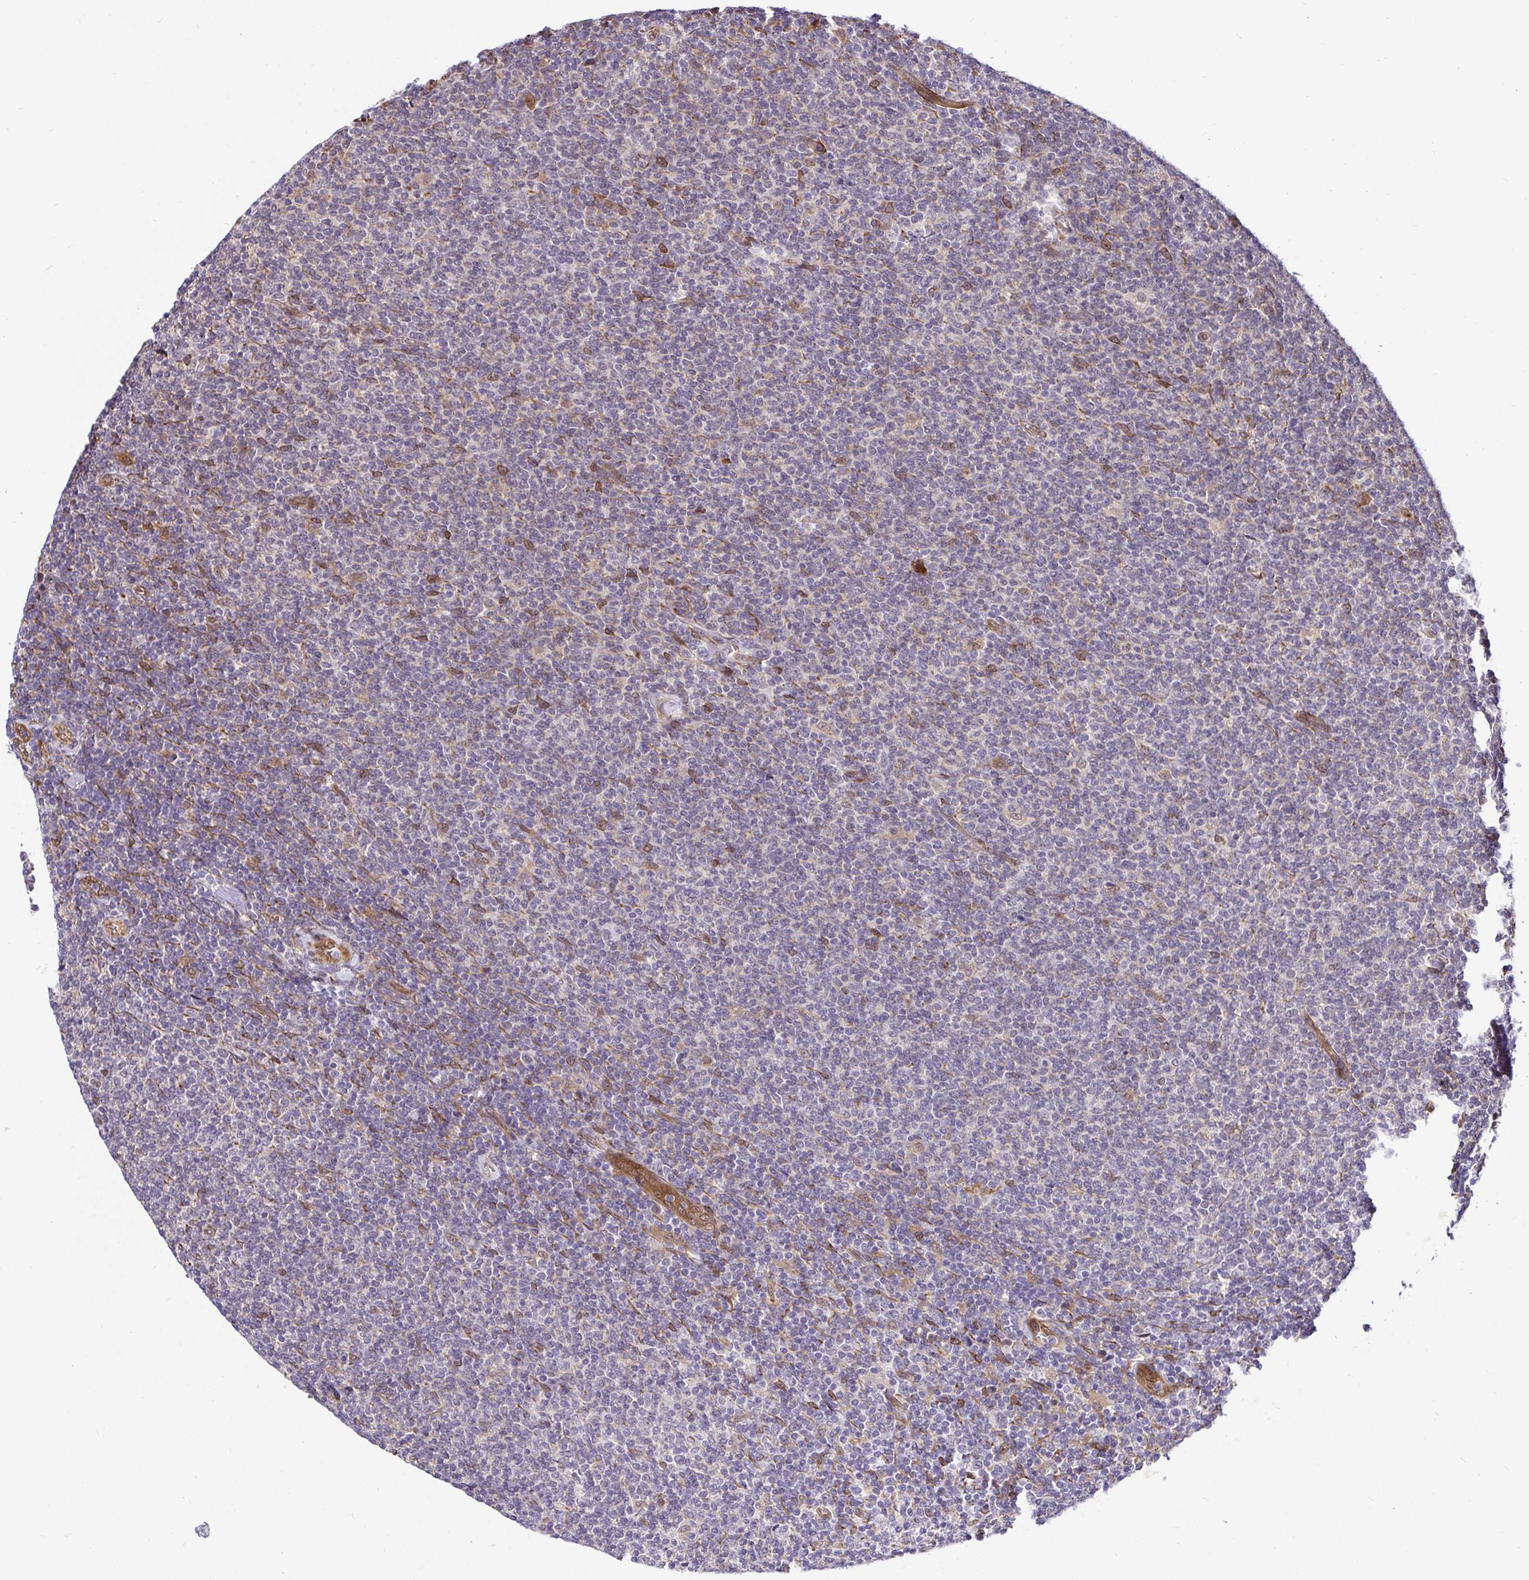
{"staining": {"intensity": "negative", "quantity": "none", "location": "none"}, "tissue": "lymphoma", "cell_type": "Tumor cells", "image_type": "cancer", "snomed": [{"axis": "morphology", "description": "Malignant lymphoma, non-Hodgkin's type, Low grade"}, {"axis": "topography", "description": "Lymph node"}], "caption": "The micrograph shows no staining of tumor cells in low-grade malignant lymphoma, non-Hodgkin's type.", "gene": "CCDC122", "patient": {"sex": "male", "age": 52}}